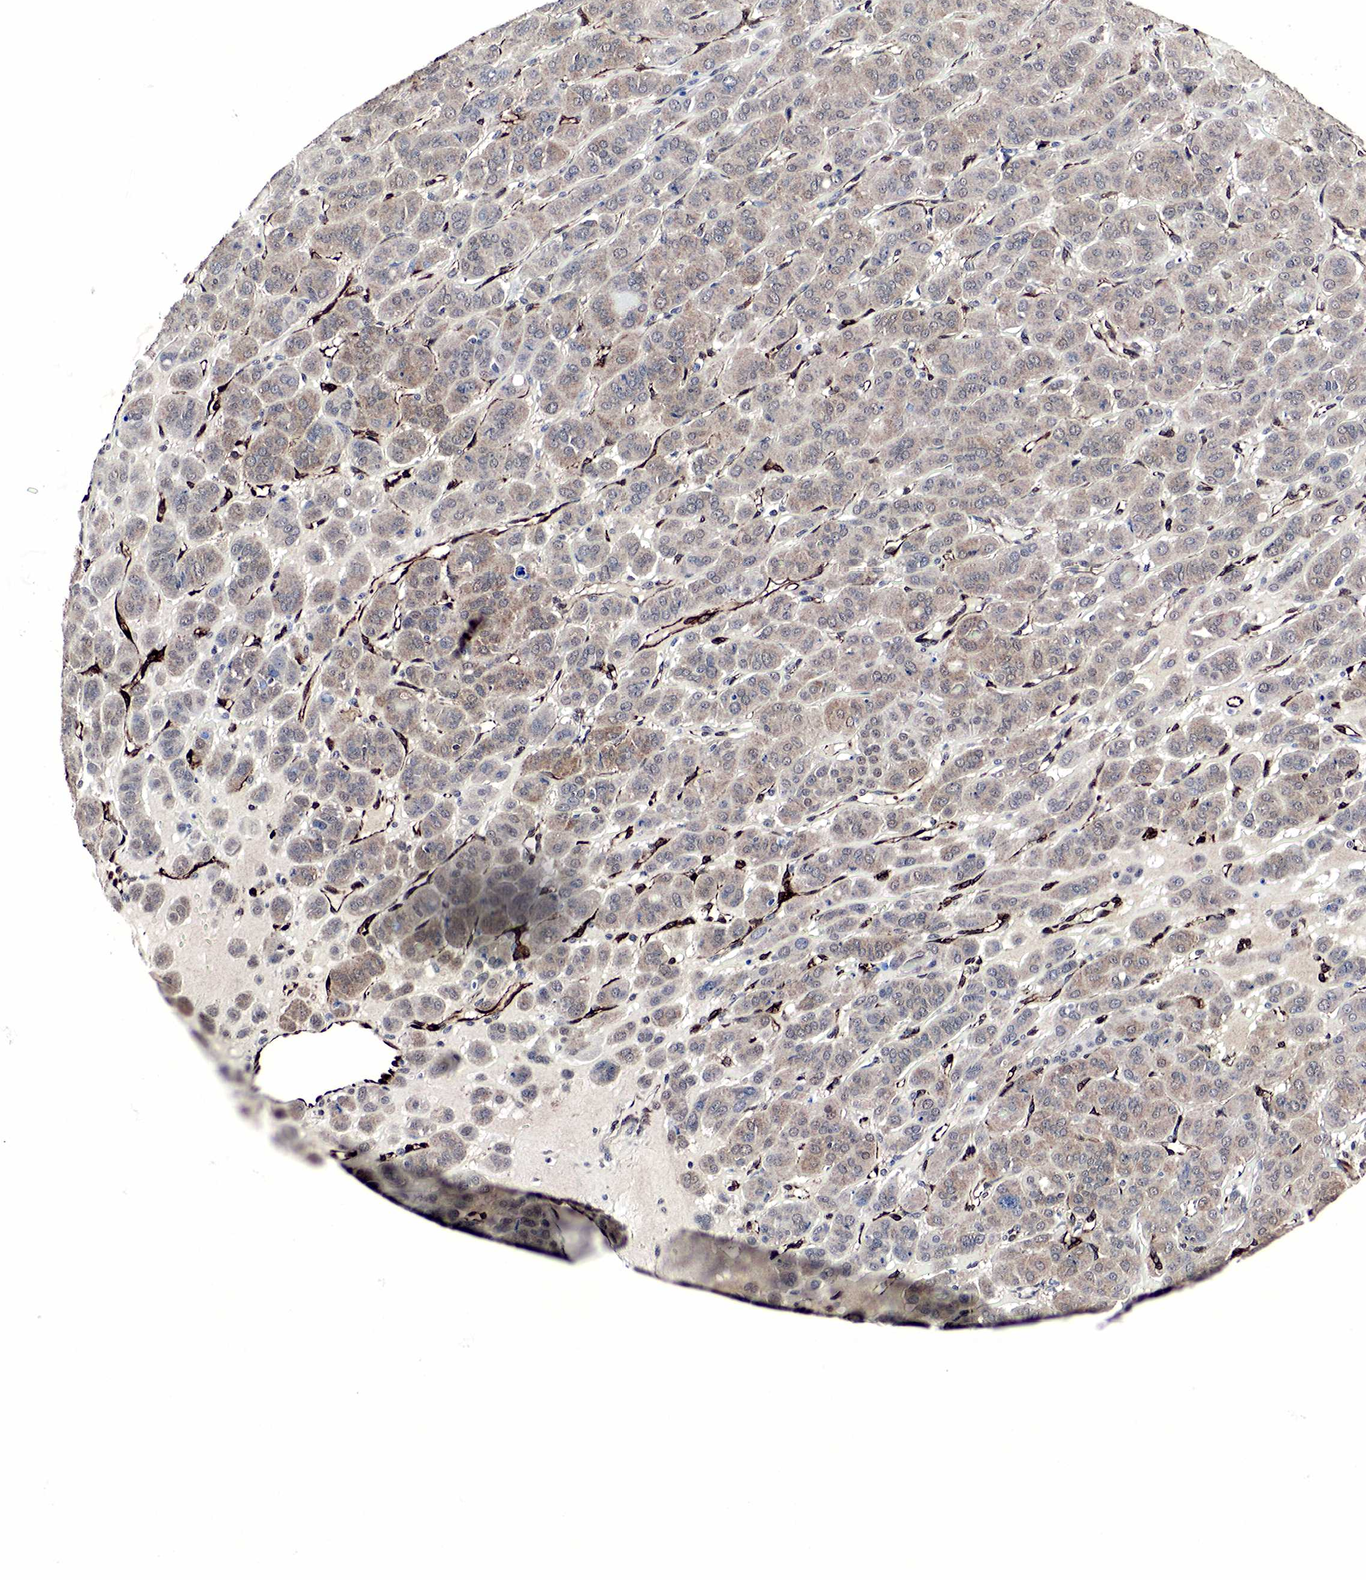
{"staining": {"intensity": "negative", "quantity": "none", "location": "none"}, "tissue": "thyroid cancer", "cell_type": "Tumor cells", "image_type": "cancer", "snomed": [{"axis": "morphology", "description": "Follicular adenoma carcinoma, NOS"}, {"axis": "topography", "description": "Thyroid gland"}], "caption": "An IHC histopathology image of thyroid cancer is shown. There is no staining in tumor cells of thyroid cancer.", "gene": "SPIN1", "patient": {"sex": "female", "age": 71}}